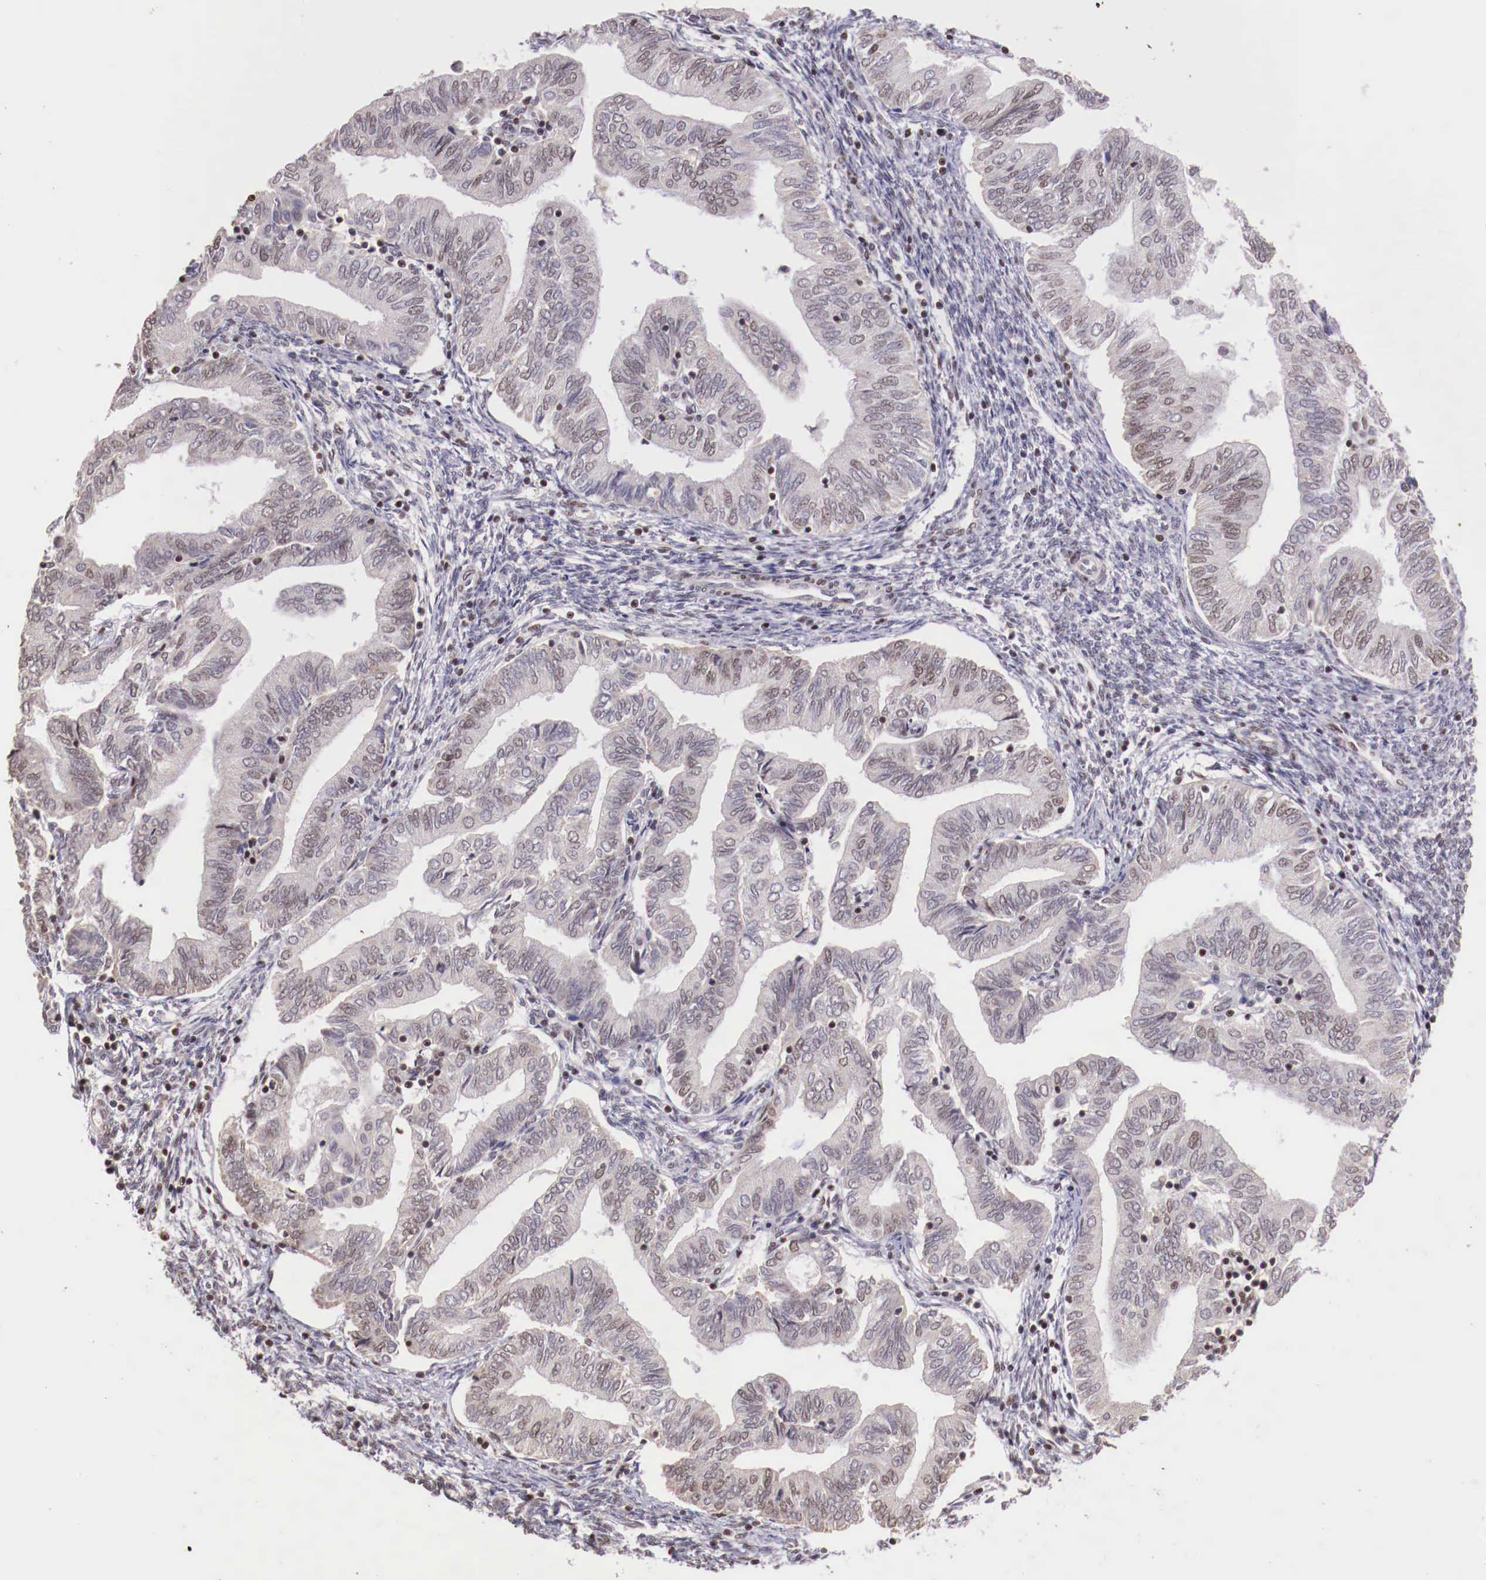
{"staining": {"intensity": "weak", "quantity": "<25%", "location": "nuclear"}, "tissue": "endometrial cancer", "cell_type": "Tumor cells", "image_type": "cancer", "snomed": [{"axis": "morphology", "description": "Adenocarcinoma, NOS"}, {"axis": "topography", "description": "Endometrium"}], "caption": "Immunohistochemistry (IHC) image of neoplastic tissue: human adenocarcinoma (endometrial) stained with DAB displays no significant protein expression in tumor cells.", "gene": "SP1", "patient": {"sex": "female", "age": 51}}